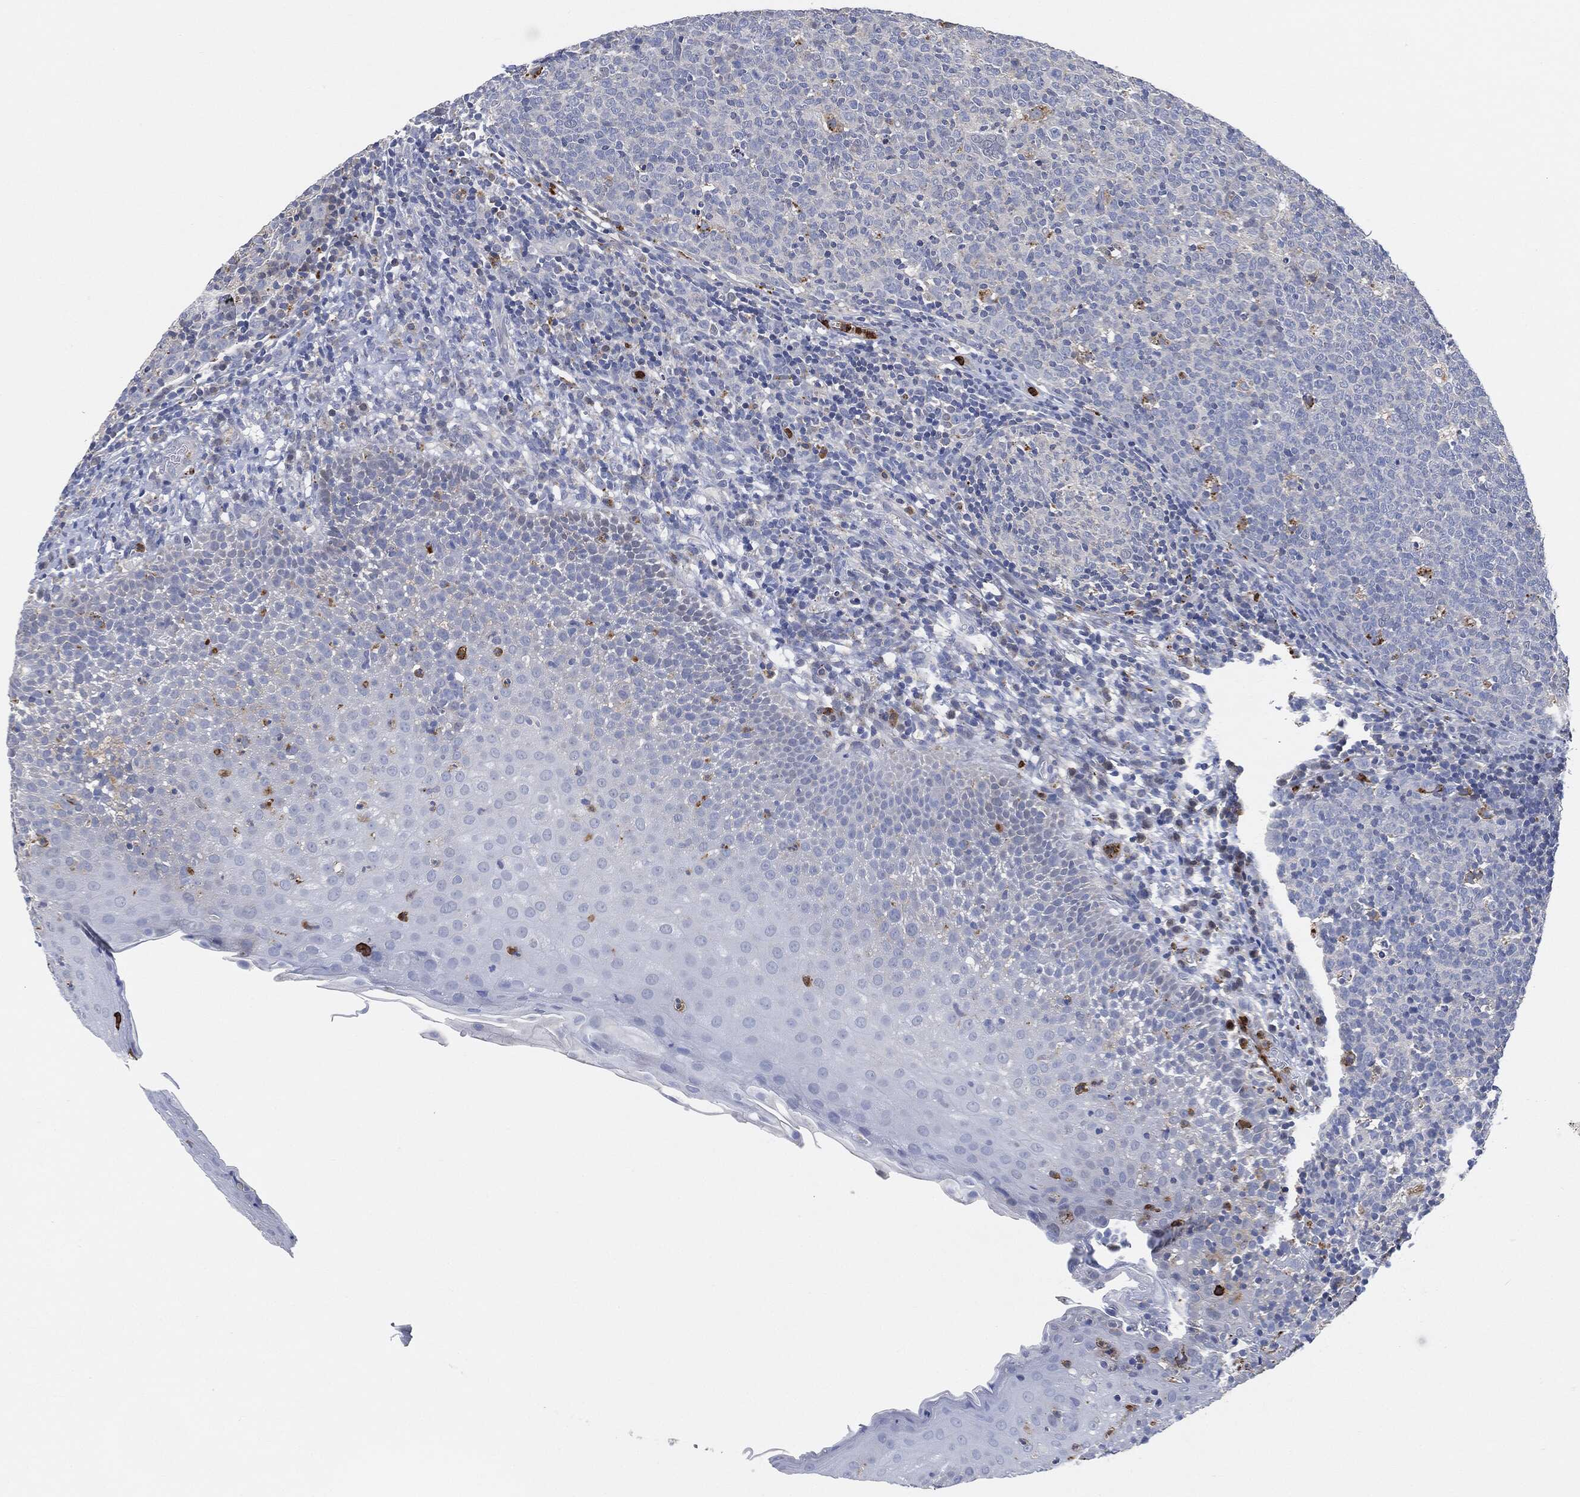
{"staining": {"intensity": "negative", "quantity": "none", "location": "none"}, "tissue": "tonsil", "cell_type": "Germinal center cells", "image_type": "normal", "snomed": [{"axis": "morphology", "description": "Normal tissue, NOS"}, {"axis": "topography", "description": "Tonsil"}], "caption": "IHC of unremarkable human tonsil exhibits no staining in germinal center cells.", "gene": "VSIG4", "patient": {"sex": "female", "age": 5}}